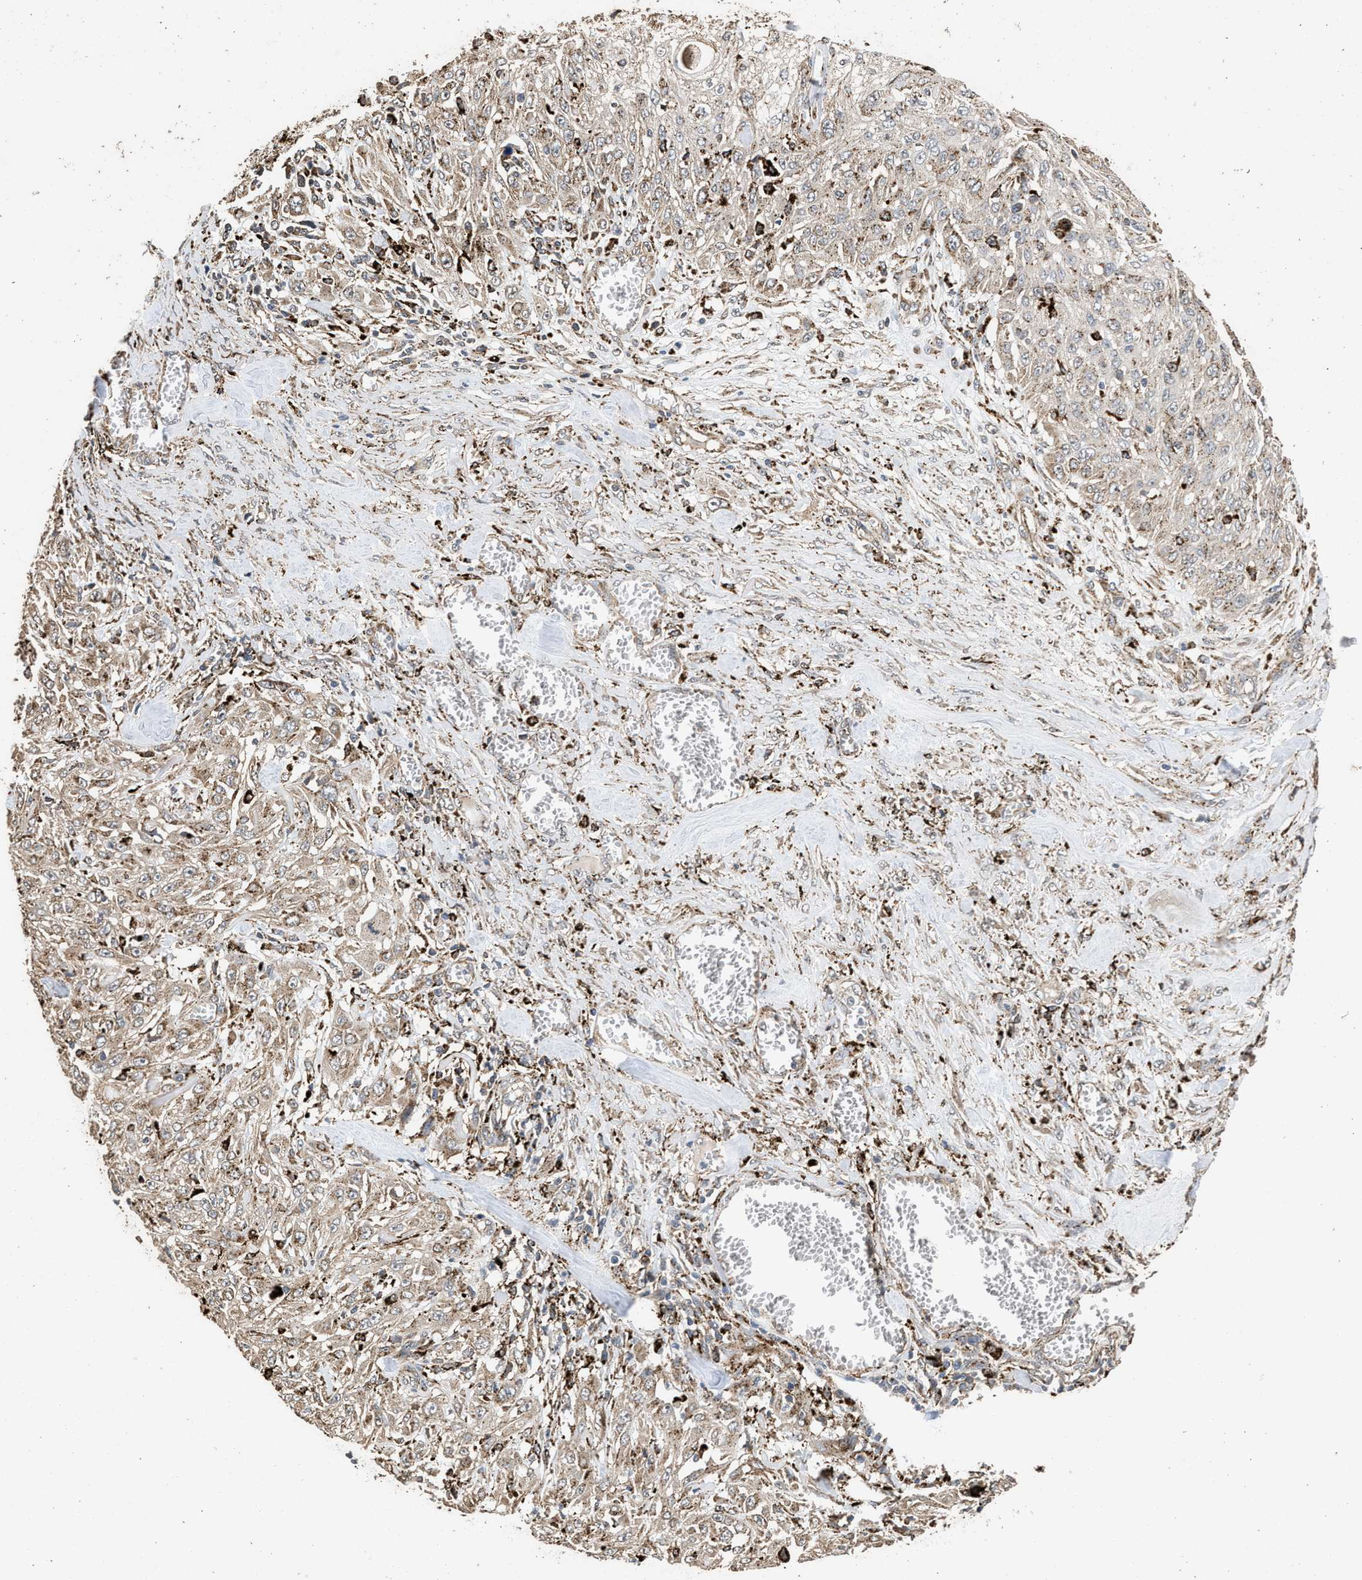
{"staining": {"intensity": "weak", "quantity": "25%-75%", "location": "cytoplasmic/membranous"}, "tissue": "skin cancer", "cell_type": "Tumor cells", "image_type": "cancer", "snomed": [{"axis": "morphology", "description": "Squamous cell carcinoma, NOS"}, {"axis": "morphology", "description": "Squamous cell carcinoma, metastatic, NOS"}, {"axis": "topography", "description": "Skin"}, {"axis": "topography", "description": "Lymph node"}], "caption": "Protein analysis of skin cancer (metastatic squamous cell carcinoma) tissue shows weak cytoplasmic/membranous expression in about 25%-75% of tumor cells. The staining was performed using DAB to visualize the protein expression in brown, while the nuclei were stained in blue with hematoxylin (Magnification: 20x).", "gene": "CTSV", "patient": {"sex": "male", "age": 75}}